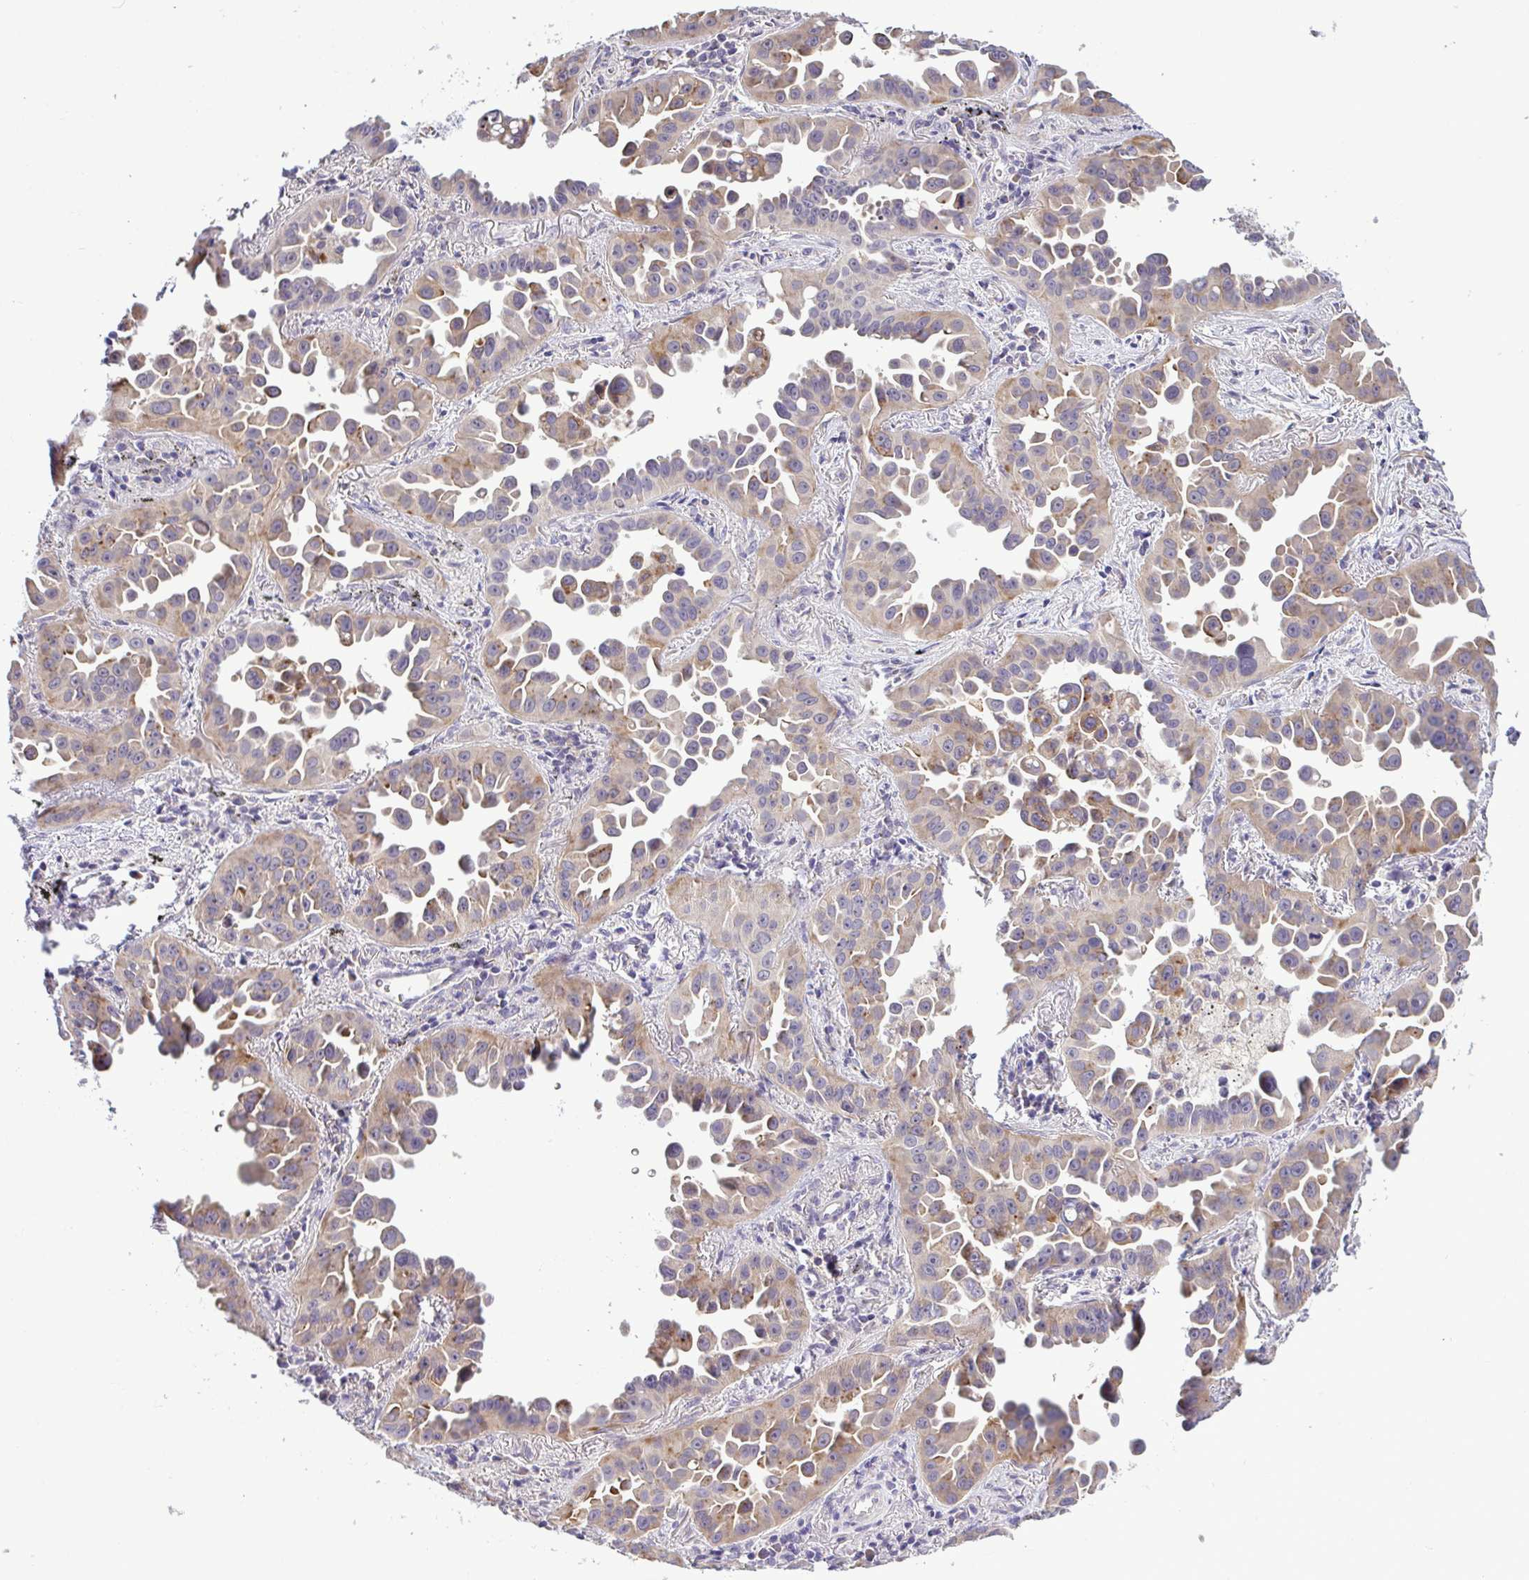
{"staining": {"intensity": "moderate", "quantity": "25%-75%", "location": "cytoplasmic/membranous"}, "tissue": "lung cancer", "cell_type": "Tumor cells", "image_type": "cancer", "snomed": [{"axis": "morphology", "description": "Adenocarcinoma, NOS"}, {"axis": "topography", "description": "Lung"}], "caption": "Adenocarcinoma (lung) stained with a protein marker reveals moderate staining in tumor cells.", "gene": "SYNPO2L", "patient": {"sex": "male", "age": 68}}